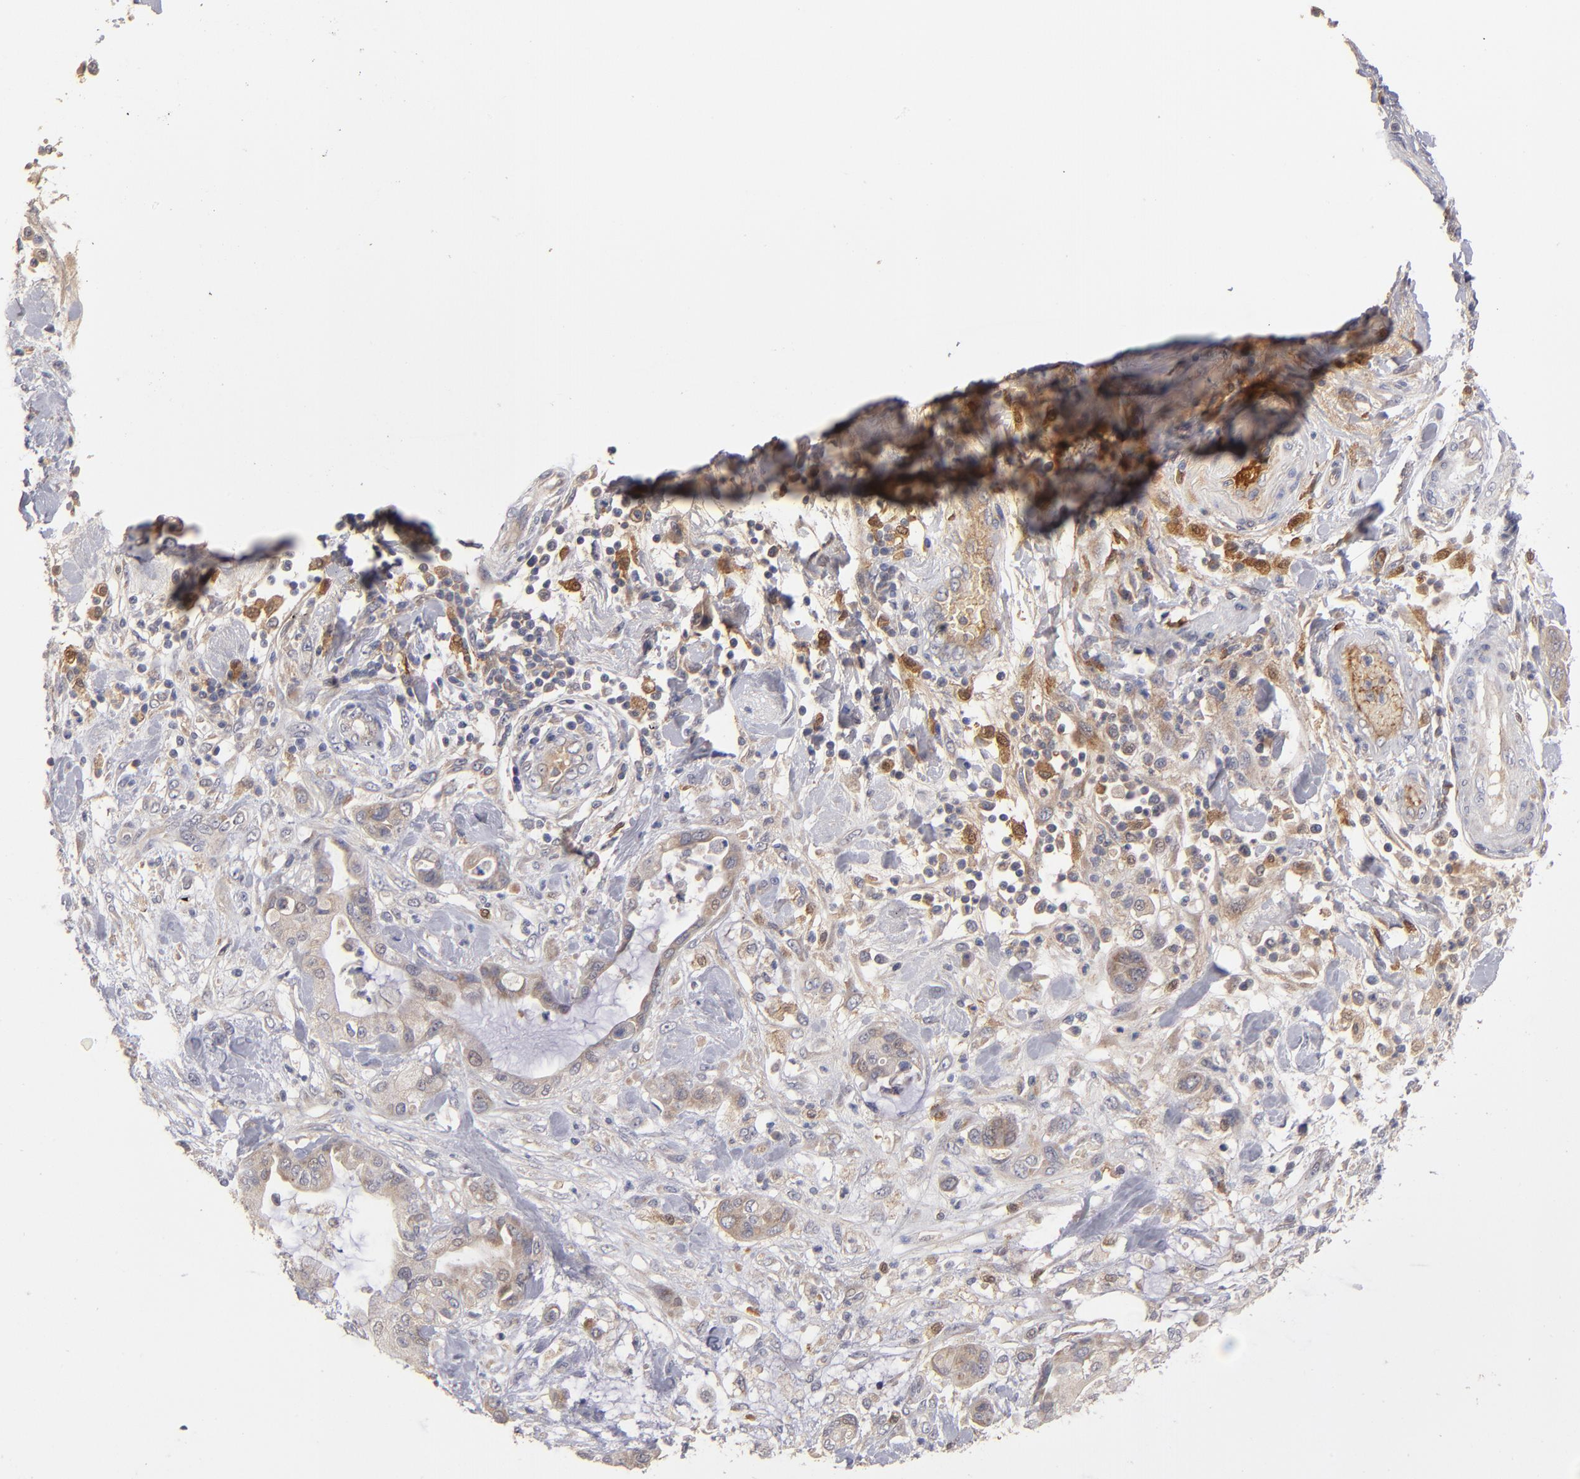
{"staining": {"intensity": "weak", "quantity": "<25%", "location": "cytoplasmic/membranous"}, "tissue": "pancreatic cancer", "cell_type": "Tumor cells", "image_type": "cancer", "snomed": [{"axis": "morphology", "description": "Adenocarcinoma, NOS"}, {"axis": "morphology", "description": "Adenocarcinoma, metastatic, NOS"}, {"axis": "topography", "description": "Lymph node"}, {"axis": "topography", "description": "Pancreas"}, {"axis": "topography", "description": "Duodenum"}], "caption": "Immunohistochemical staining of adenocarcinoma (pancreatic) shows no significant positivity in tumor cells.", "gene": "EXD2", "patient": {"sex": "female", "age": 64}}